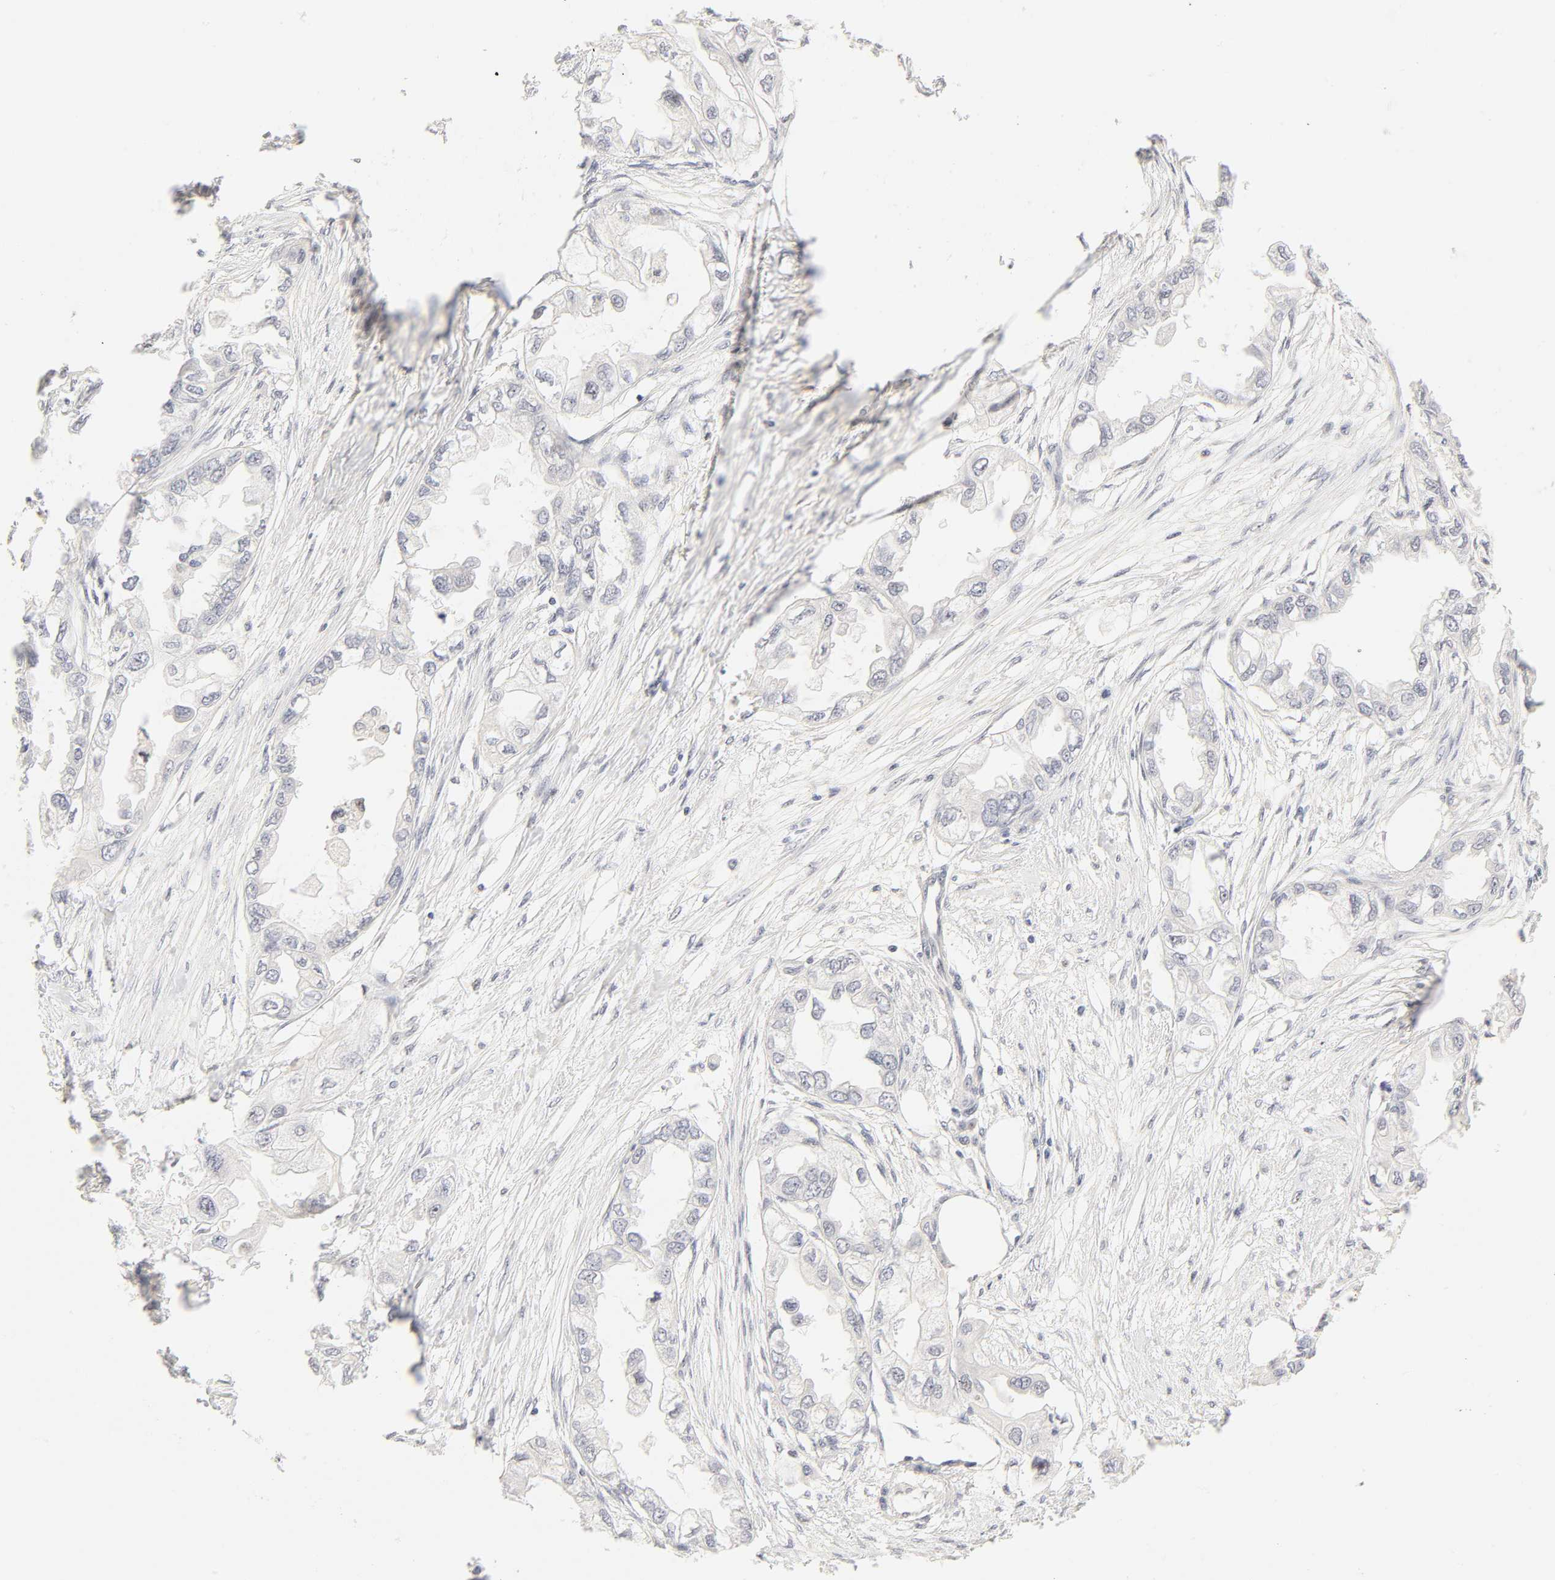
{"staining": {"intensity": "negative", "quantity": "none", "location": "none"}, "tissue": "endometrial cancer", "cell_type": "Tumor cells", "image_type": "cancer", "snomed": [{"axis": "morphology", "description": "Adenocarcinoma, NOS"}, {"axis": "topography", "description": "Endometrium"}], "caption": "An image of human endometrial cancer (adenocarcinoma) is negative for staining in tumor cells. (Stains: DAB (3,3'-diaminobenzidine) immunohistochemistry with hematoxylin counter stain, Microscopy: brightfield microscopy at high magnification).", "gene": "MNAT1", "patient": {"sex": "female", "age": 67}}